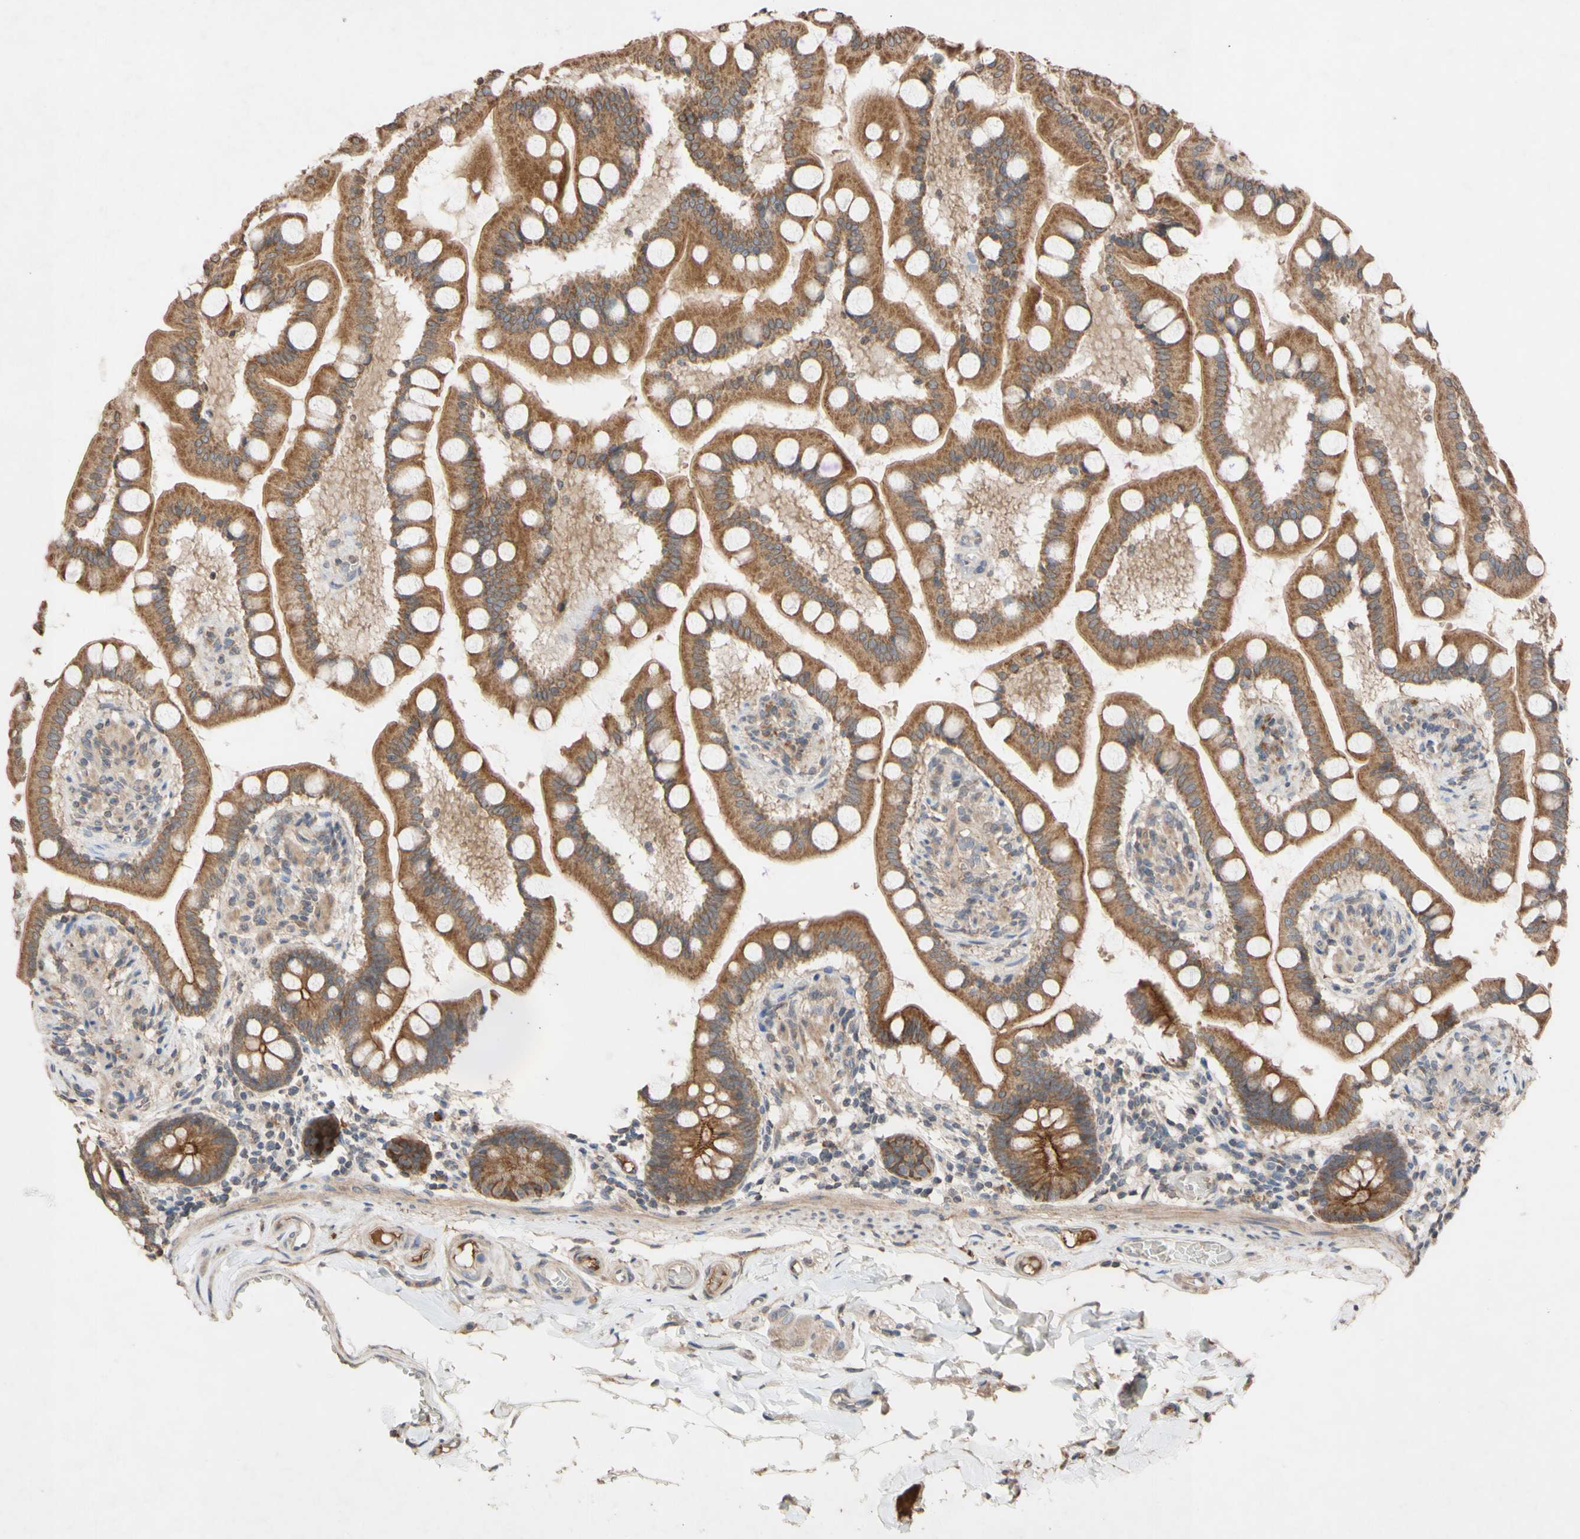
{"staining": {"intensity": "moderate", "quantity": ">75%", "location": "cytoplasmic/membranous"}, "tissue": "small intestine", "cell_type": "Glandular cells", "image_type": "normal", "snomed": [{"axis": "morphology", "description": "Normal tissue, NOS"}, {"axis": "topography", "description": "Small intestine"}], "caption": "Immunohistochemical staining of unremarkable human small intestine shows >75% levels of moderate cytoplasmic/membranous protein positivity in approximately >75% of glandular cells.", "gene": "NECTIN3", "patient": {"sex": "male", "age": 41}}